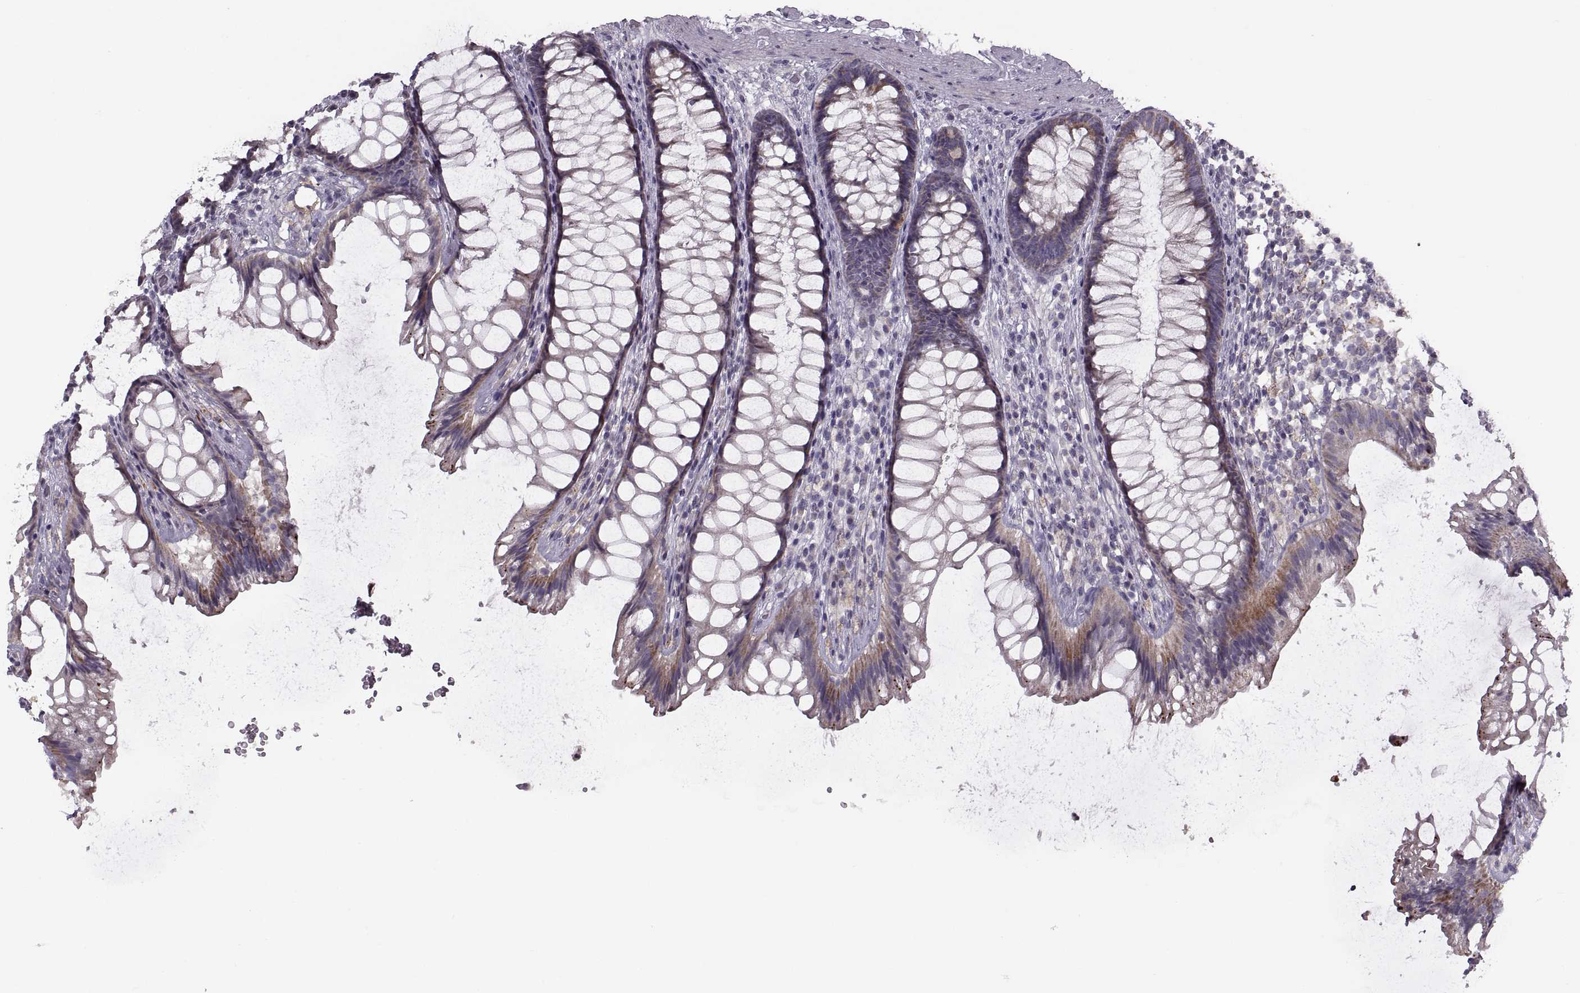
{"staining": {"intensity": "moderate", "quantity": ">75%", "location": "cytoplasmic/membranous"}, "tissue": "rectum", "cell_type": "Glandular cells", "image_type": "normal", "snomed": [{"axis": "morphology", "description": "Normal tissue, NOS"}, {"axis": "topography", "description": "Rectum"}], "caption": "Rectum stained with DAB immunohistochemistry demonstrates medium levels of moderate cytoplasmic/membranous expression in approximately >75% of glandular cells.", "gene": "PIERCE1", "patient": {"sex": "male", "age": 72}}